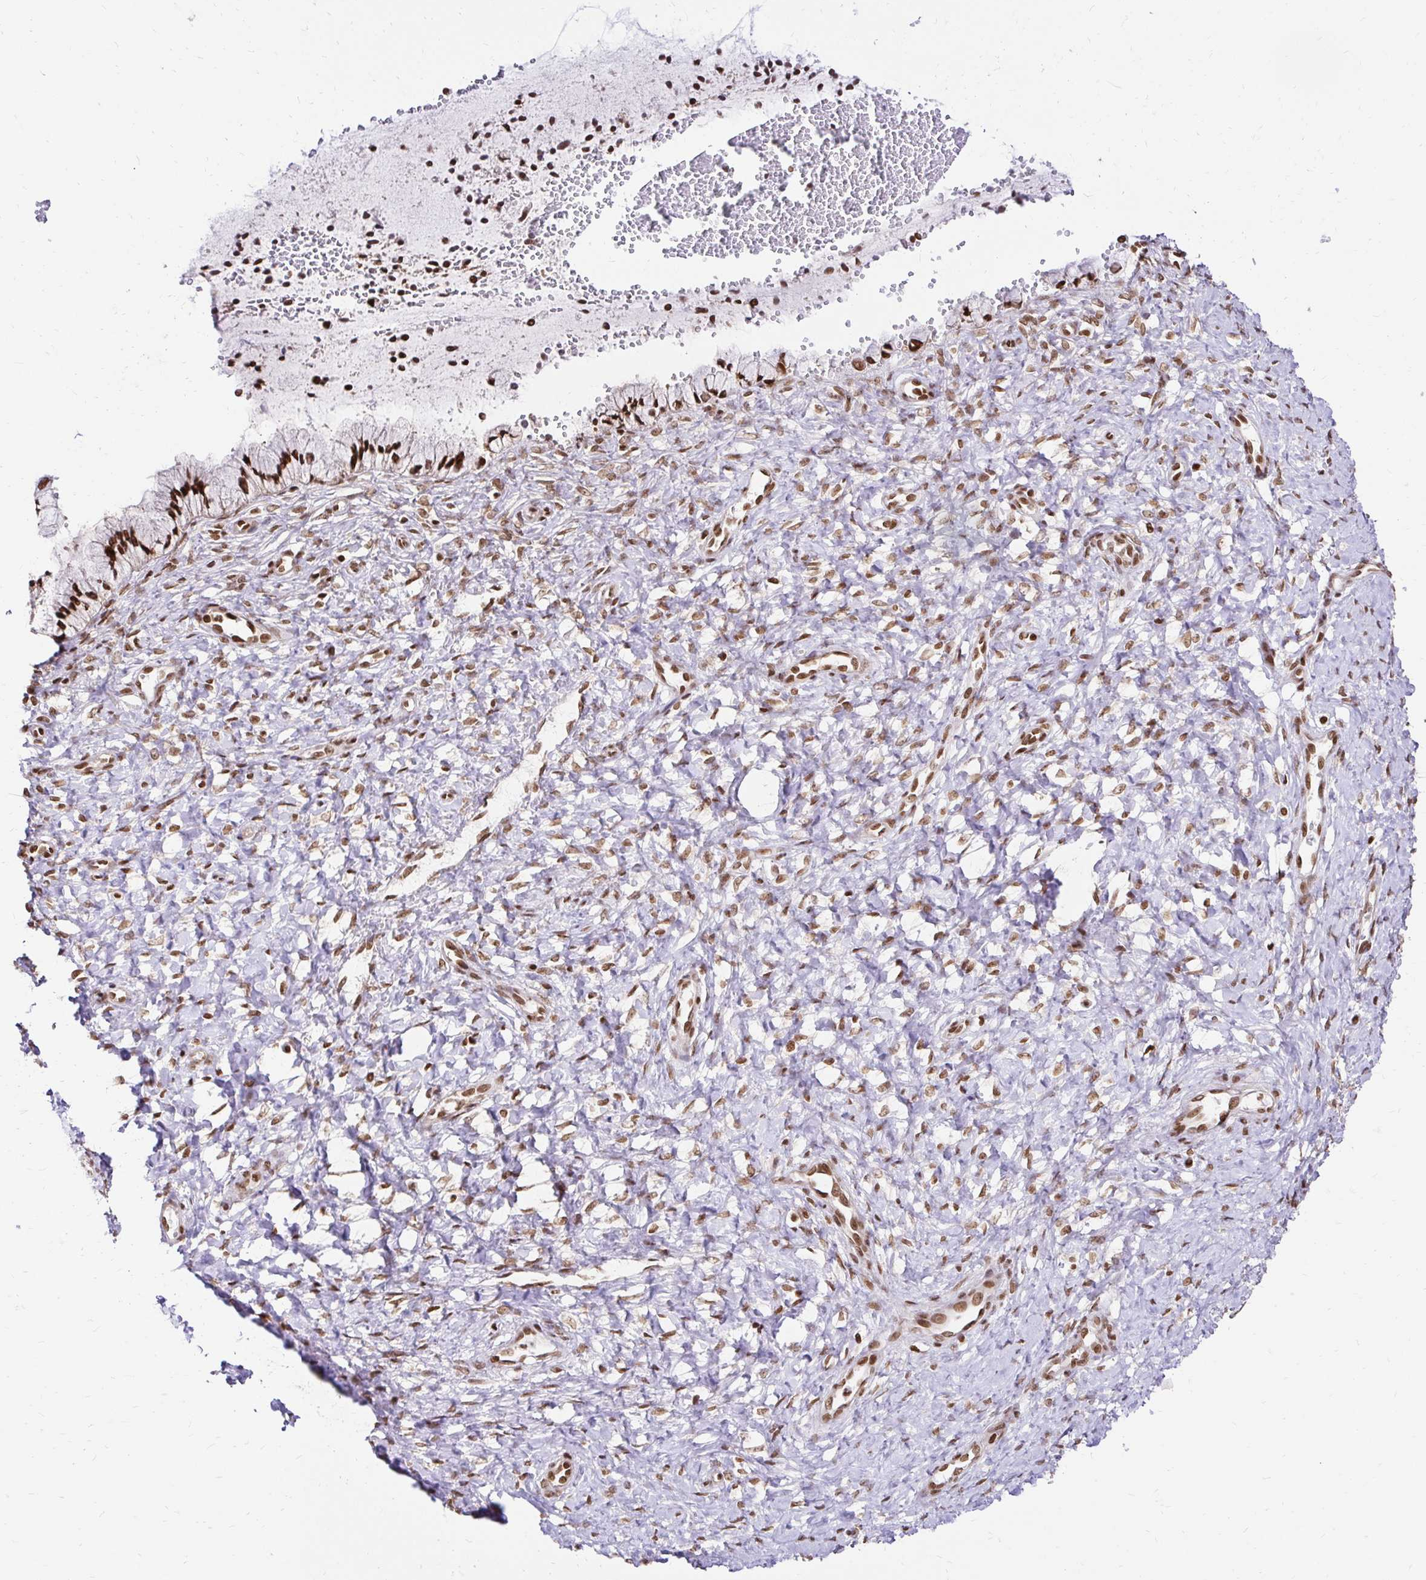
{"staining": {"intensity": "strong", "quantity": "25%-75%", "location": "nuclear"}, "tissue": "cervix", "cell_type": "Glandular cells", "image_type": "normal", "snomed": [{"axis": "morphology", "description": "Normal tissue, NOS"}, {"axis": "topography", "description": "Cervix"}], "caption": "A histopathology image of cervix stained for a protein demonstrates strong nuclear brown staining in glandular cells. (DAB (3,3'-diaminobenzidine) = brown stain, brightfield microscopy at high magnification).", "gene": "GLYR1", "patient": {"sex": "female", "age": 37}}